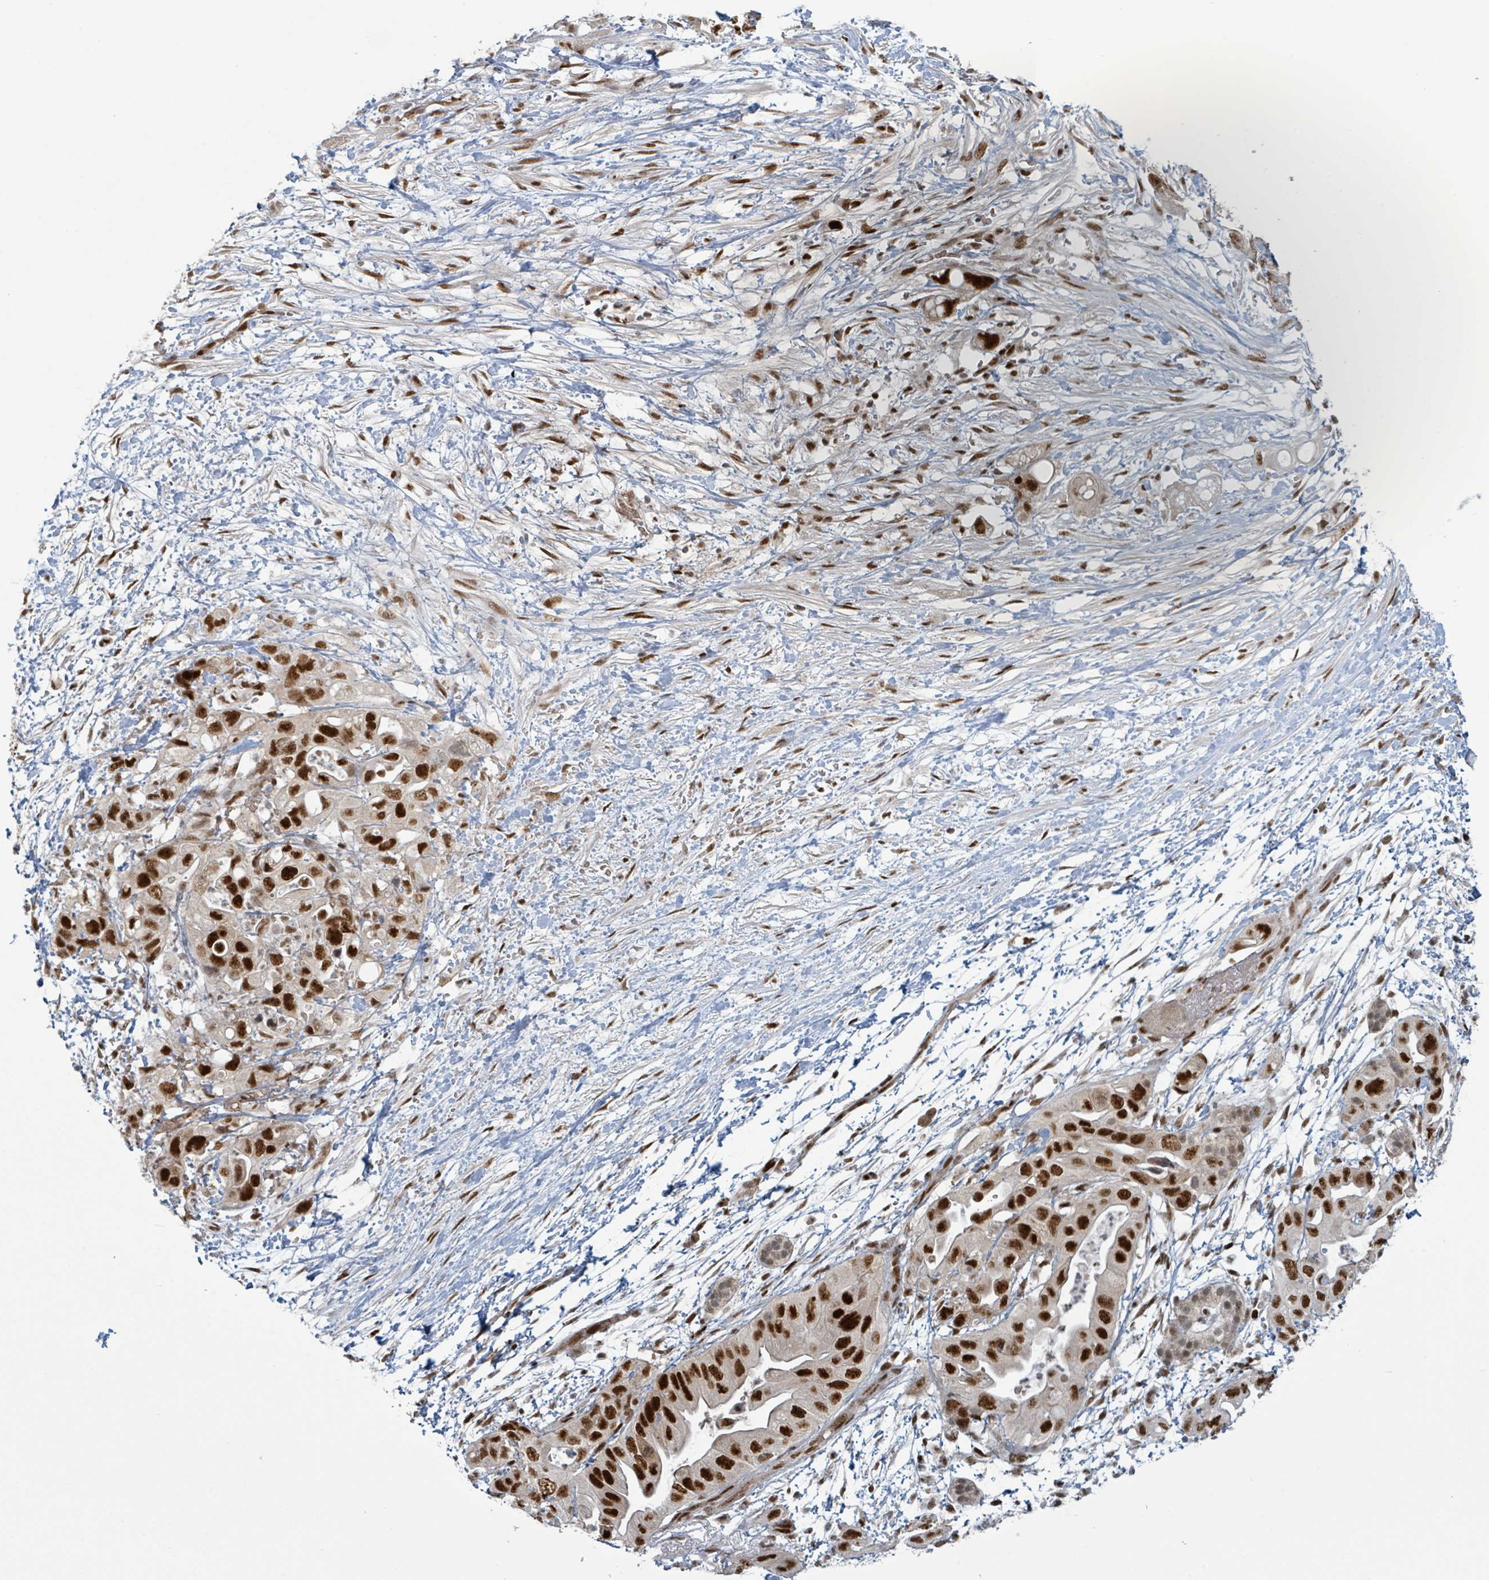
{"staining": {"intensity": "strong", "quantity": ">75%", "location": "nuclear"}, "tissue": "pancreatic cancer", "cell_type": "Tumor cells", "image_type": "cancer", "snomed": [{"axis": "morphology", "description": "Adenocarcinoma, NOS"}, {"axis": "topography", "description": "Pancreas"}], "caption": "Immunohistochemical staining of human adenocarcinoma (pancreatic) displays high levels of strong nuclear protein expression in about >75% of tumor cells.", "gene": "KLF3", "patient": {"sex": "female", "age": 72}}